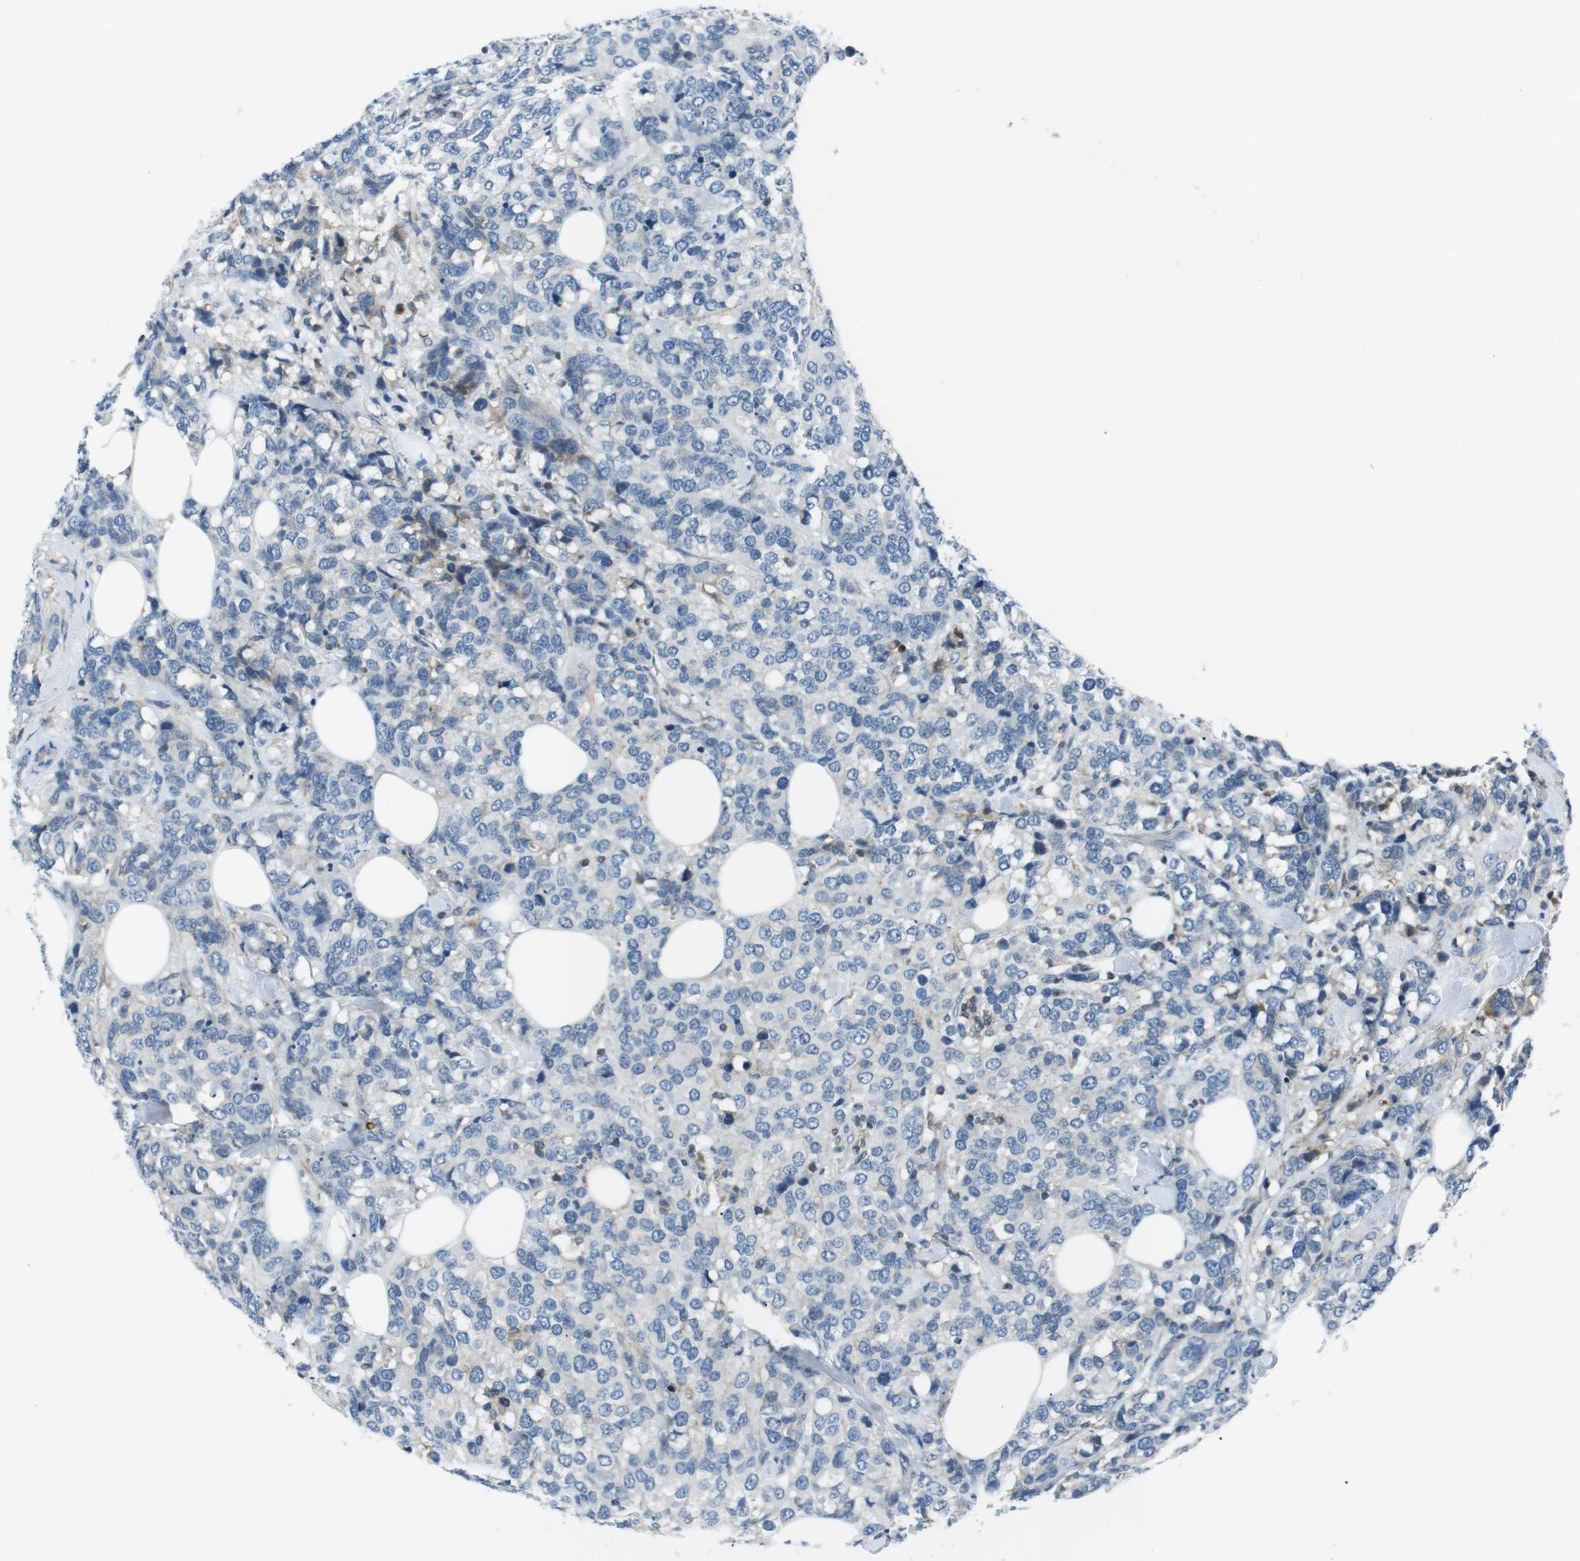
{"staining": {"intensity": "negative", "quantity": "none", "location": "none"}, "tissue": "breast cancer", "cell_type": "Tumor cells", "image_type": "cancer", "snomed": [{"axis": "morphology", "description": "Lobular carcinoma"}, {"axis": "topography", "description": "Breast"}], "caption": "Micrograph shows no protein staining in tumor cells of breast cancer tissue.", "gene": "ARVCF", "patient": {"sex": "female", "age": 59}}